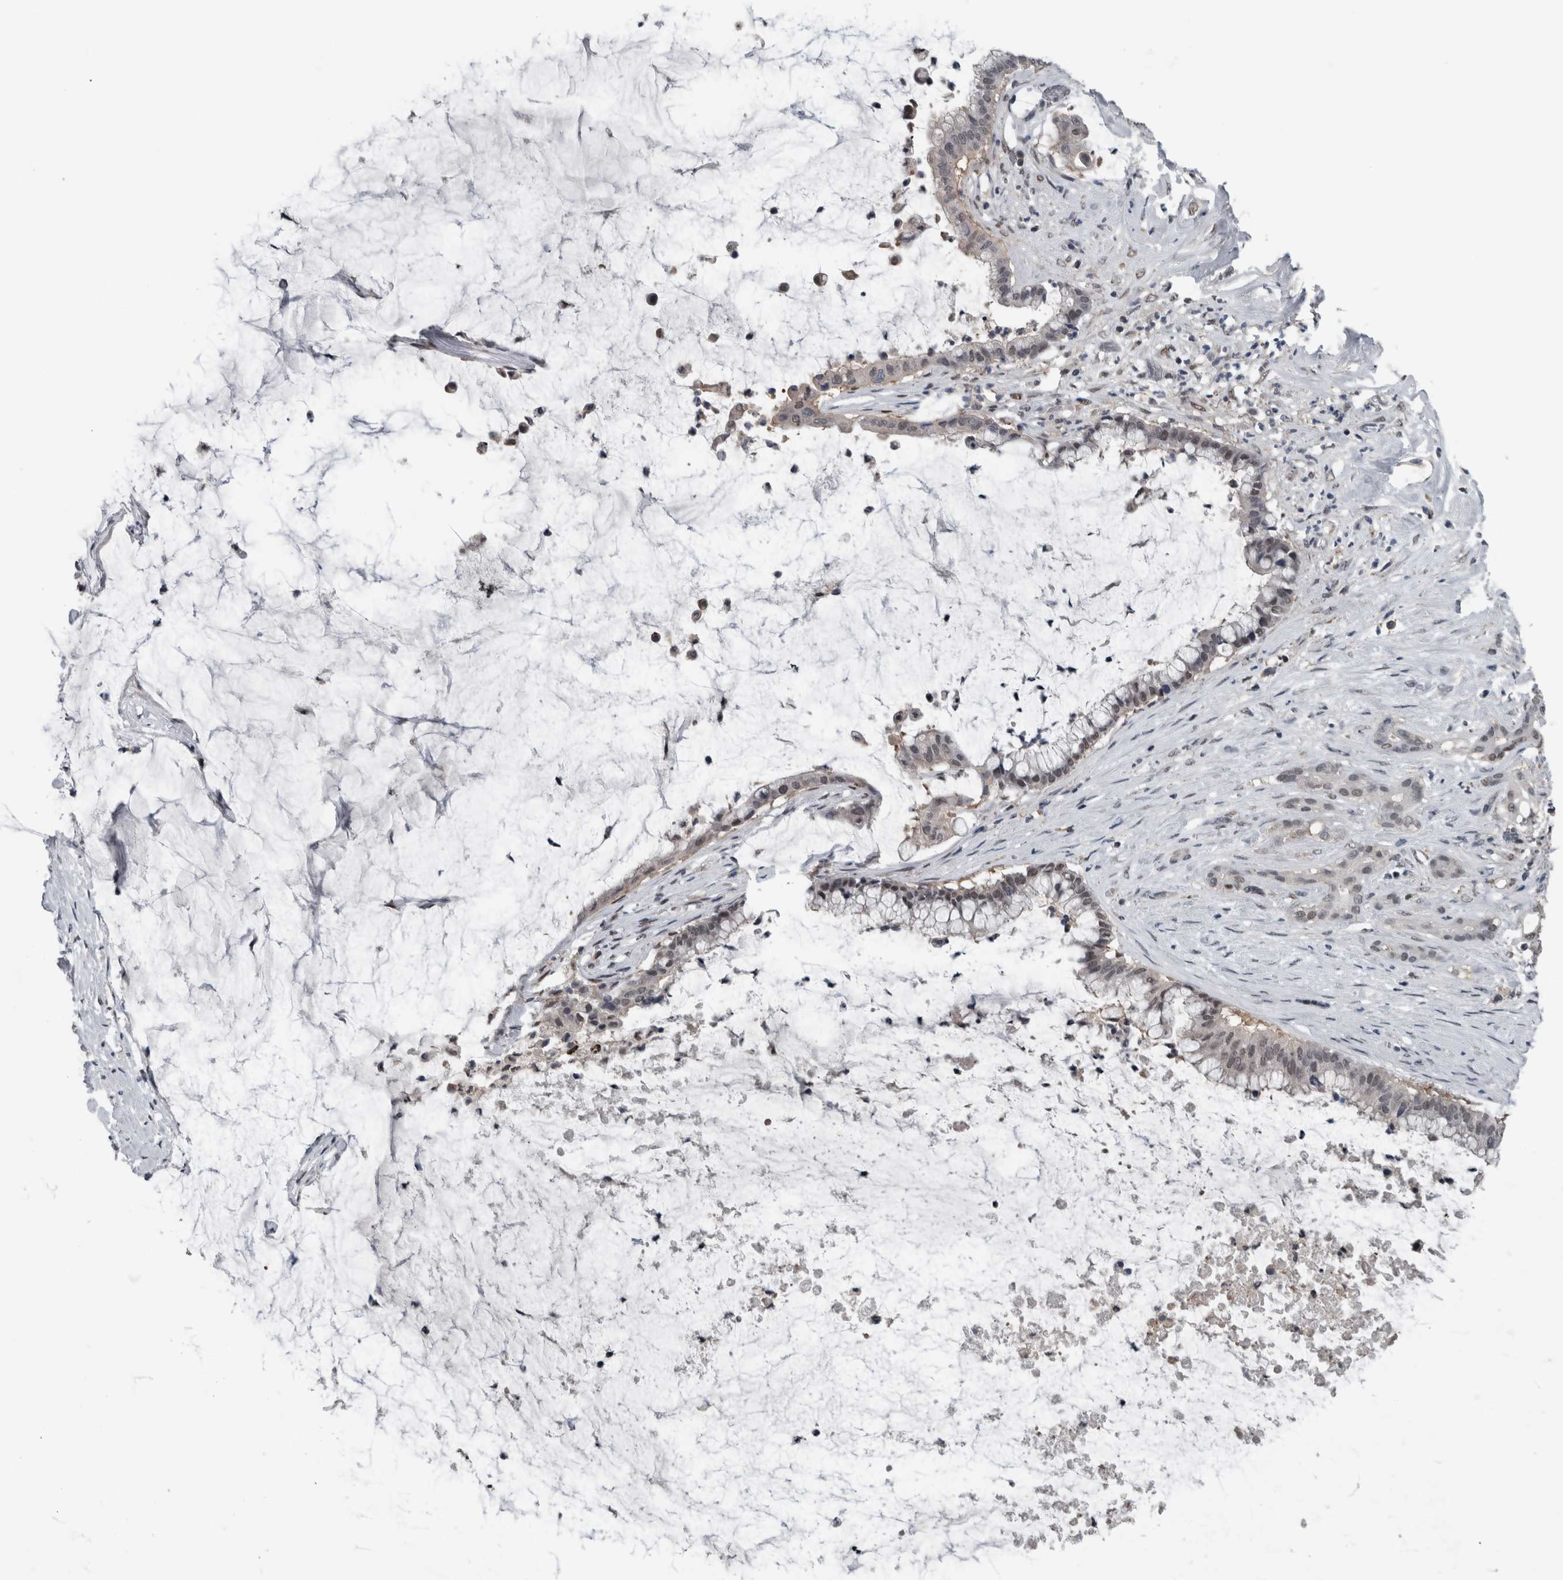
{"staining": {"intensity": "weak", "quantity": "<25%", "location": "nuclear"}, "tissue": "pancreatic cancer", "cell_type": "Tumor cells", "image_type": "cancer", "snomed": [{"axis": "morphology", "description": "Adenocarcinoma, NOS"}, {"axis": "topography", "description": "Pancreas"}], "caption": "A micrograph of human pancreatic adenocarcinoma is negative for staining in tumor cells.", "gene": "ZBTB21", "patient": {"sex": "male", "age": 41}}